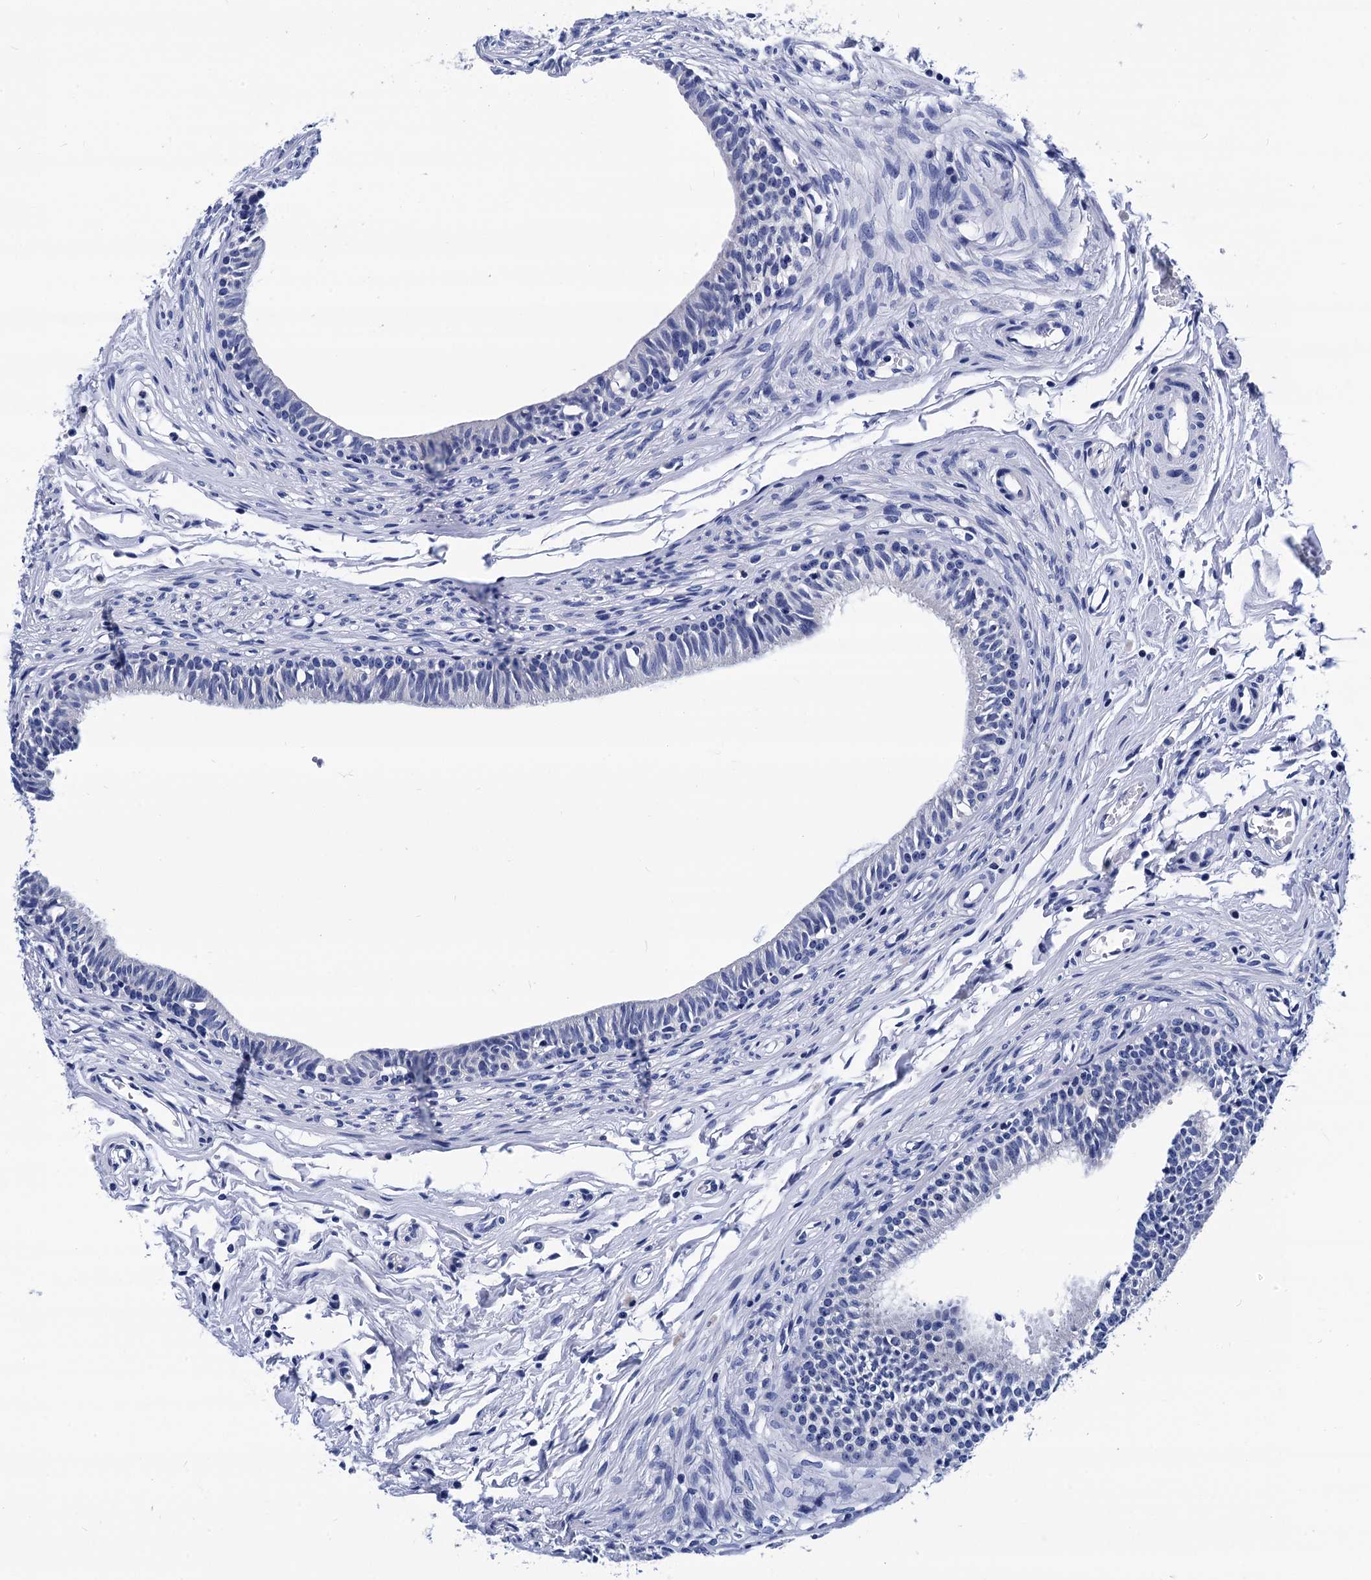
{"staining": {"intensity": "negative", "quantity": "none", "location": "none"}, "tissue": "epididymis", "cell_type": "Glandular cells", "image_type": "normal", "snomed": [{"axis": "morphology", "description": "Normal tissue, NOS"}, {"axis": "topography", "description": "Epididymis, spermatic cord, NOS"}], "caption": "The image demonstrates no significant positivity in glandular cells of epididymis. (IHC, brightfield microscopy, high magnification).", "gene": "MYBPC3", "patient": {"sex": "male", "age": 22}}